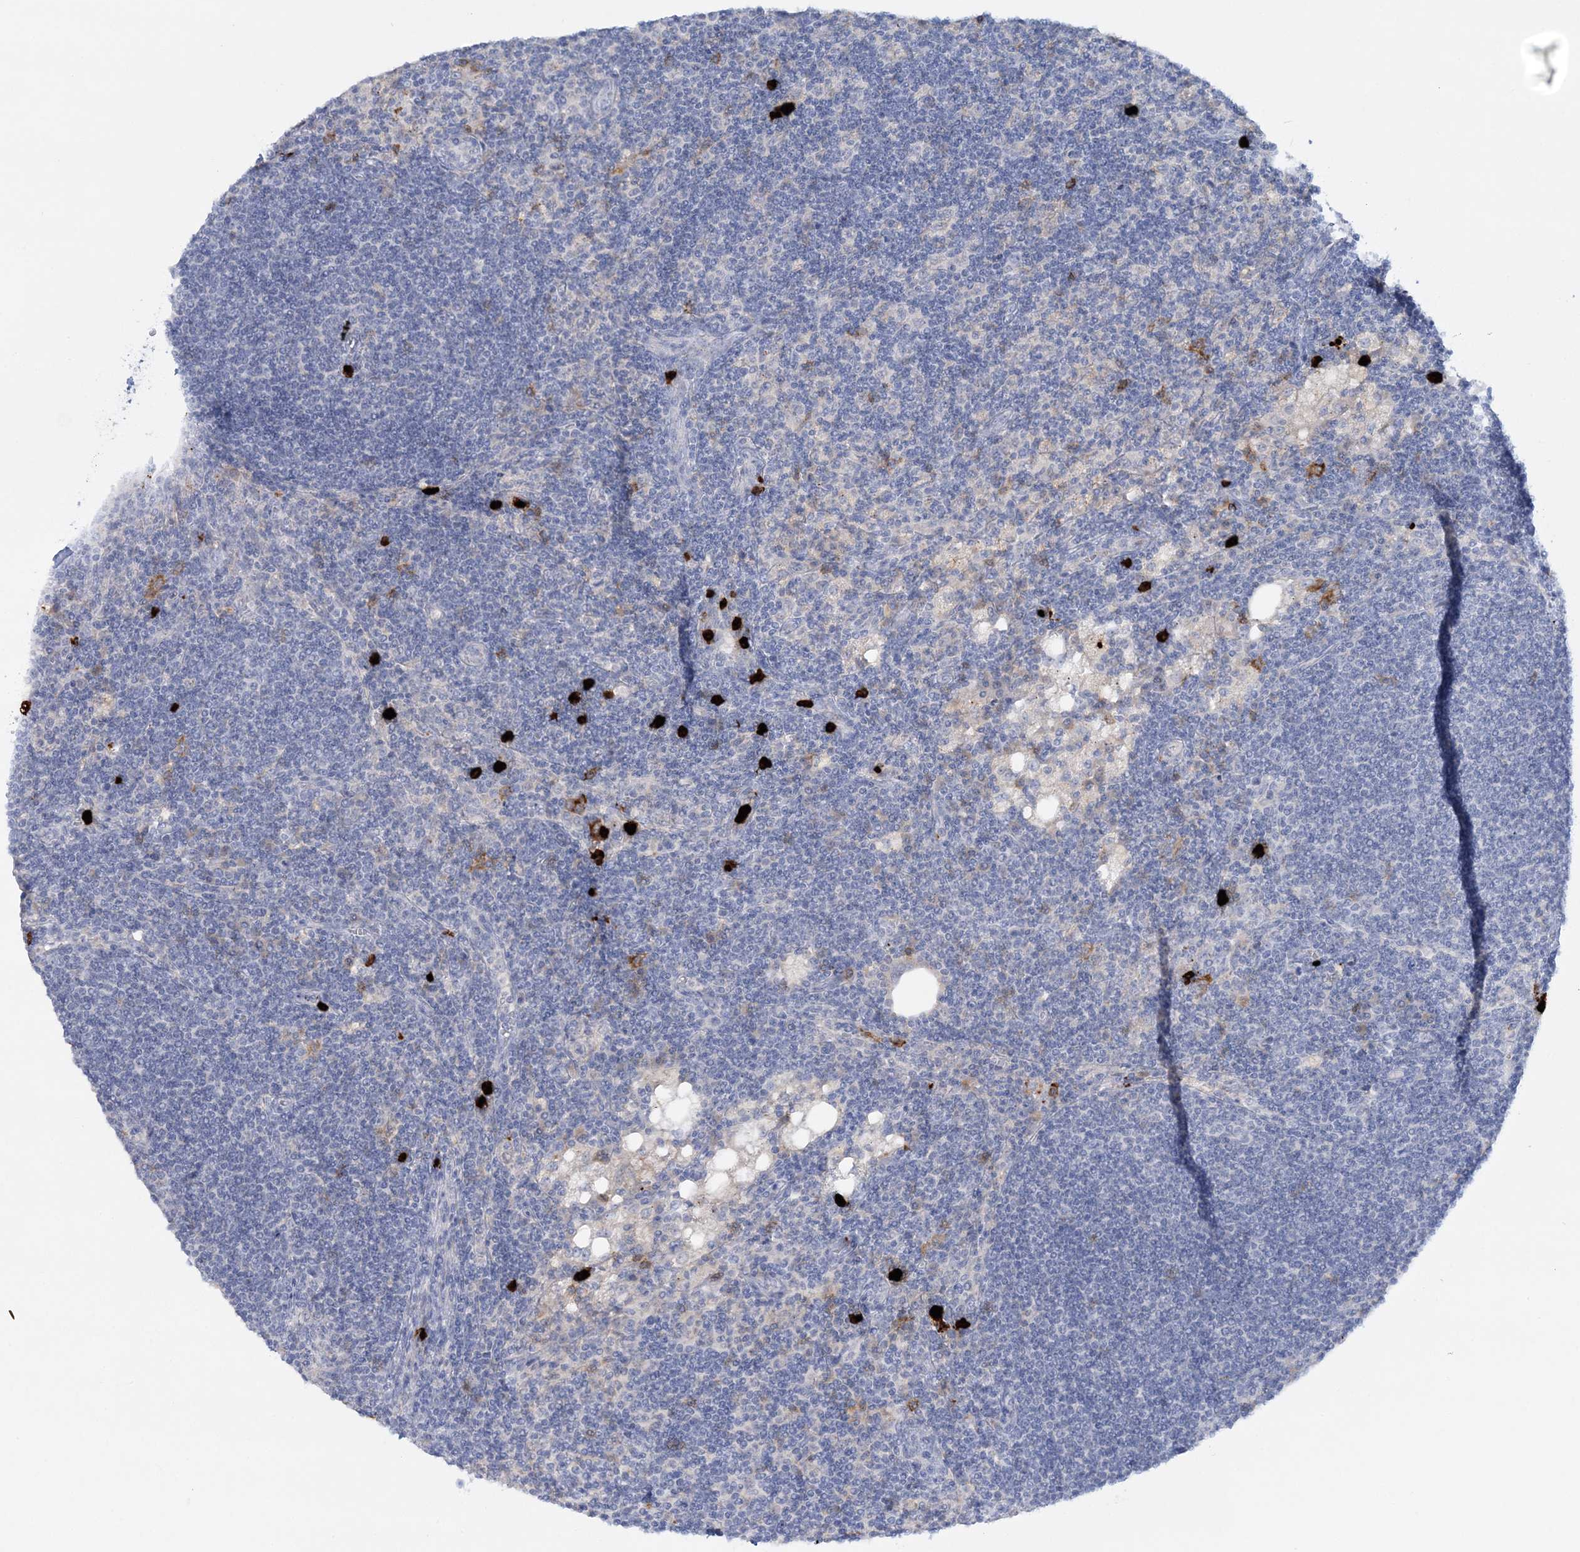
{"staining": {"intensity": "negative", "quantity": "none", "location": "none"}, "tissue": "lymph node", "cell_type": "Germinal center cells", "image_type": "normal", "snomed": [{"axis": "morphology", "description": "Normal tissue, NOS"}, {"axis": "topography", "description": "Lymph node"}], "caption": "This is an IHC micrograph of normal lymph node. There is no staining in germinal center cells.", "gene": "WDSUB1", "patient": {"sex": "male", "age": 69}}